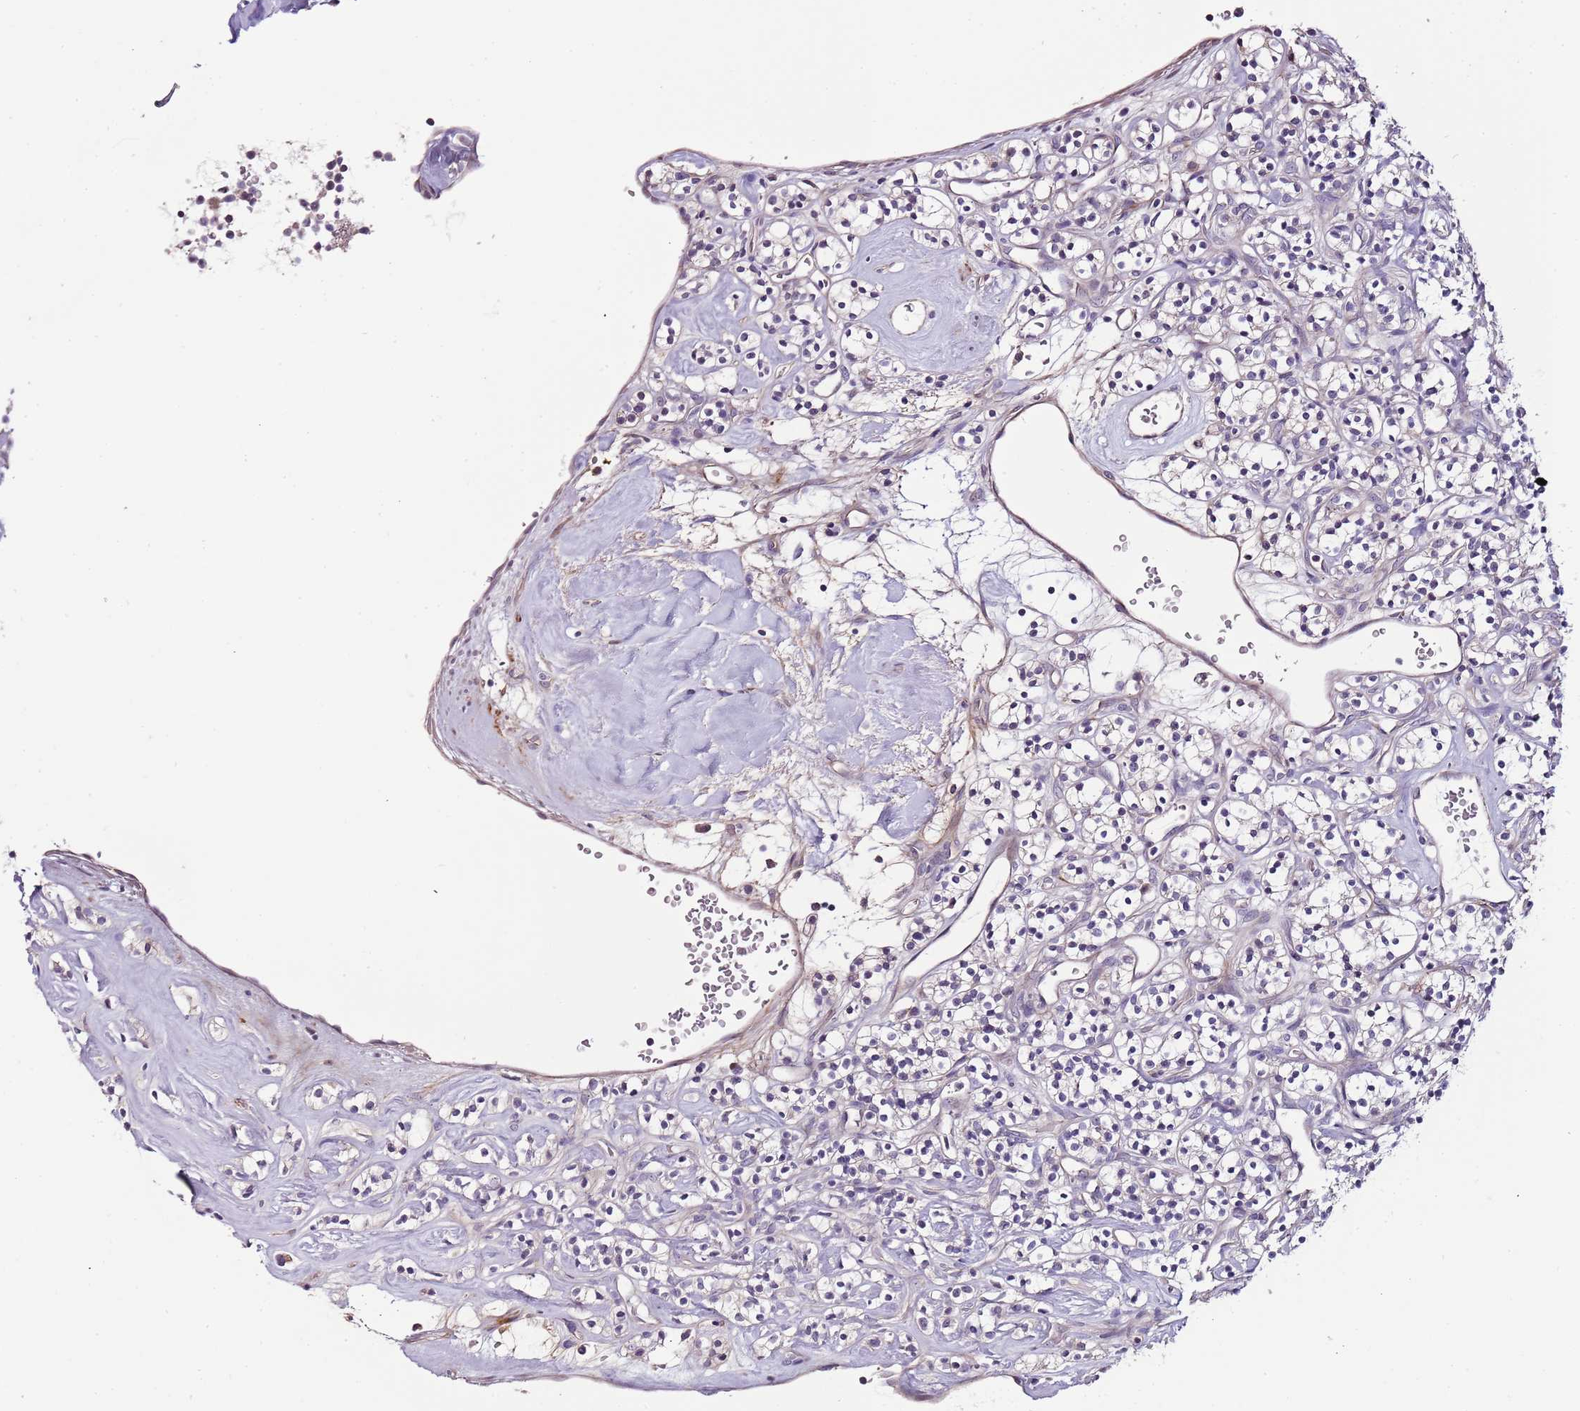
{"staining": {"intensity": "negative", "quantity": "none", "location": "none"}, "tissue": "renal cancer", "cell_type": "Tumor cells", "image_type": "cancer", "snomed": [{"axis": "morphology", "description": "Adenocarcinoma, NOS"}, {"axis": "topography", "description": "Kidney"}], "caption": "A micrograph of adenocarcinoma (renal) stained for a protein shows no brown staining in tumor cells.", "gene": "NKX2-3", "patient": {"sex": "male", "age": 77}}